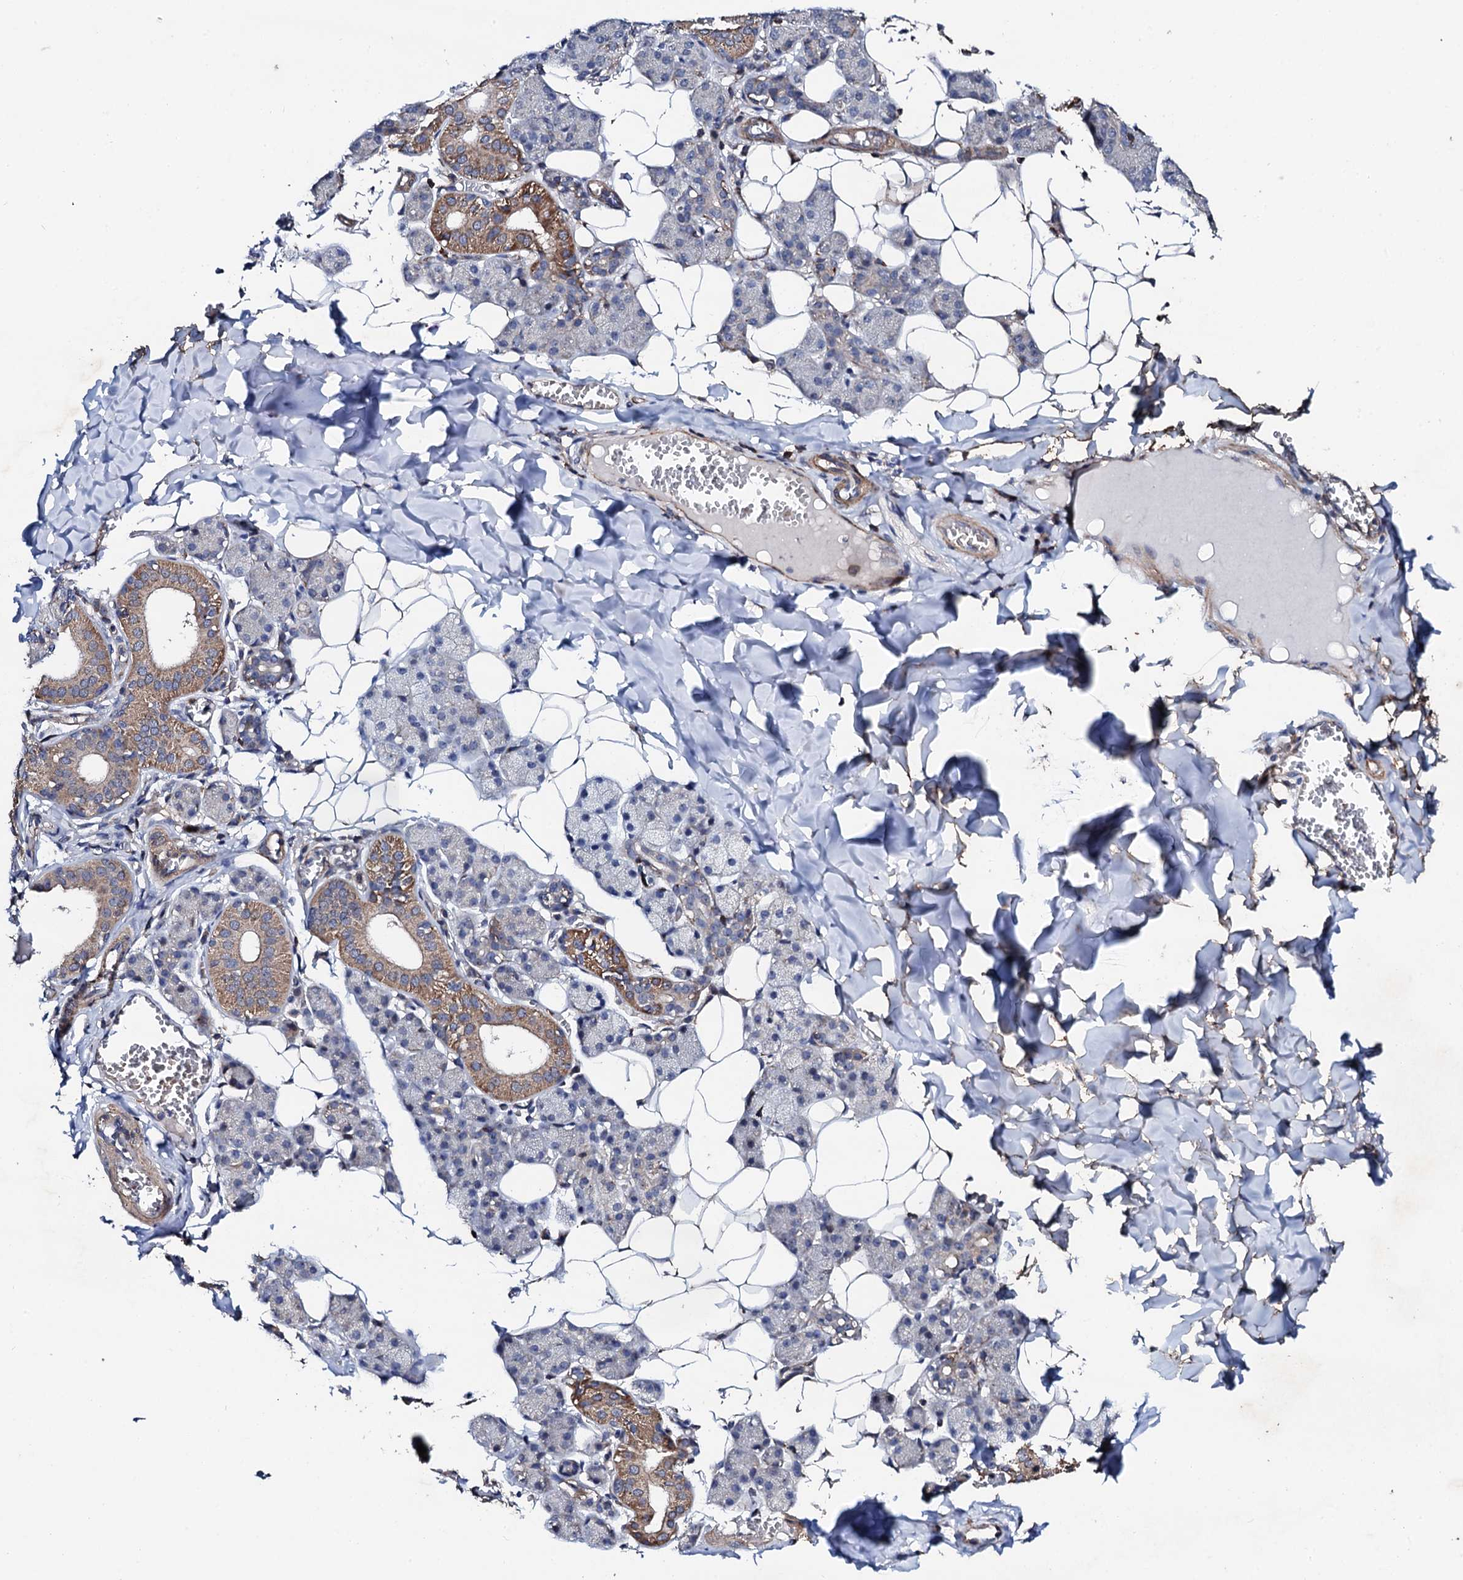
{"staining": {"intensity": "moderate", "quantity": "<25%", "location": "cytoplasmic/membranous"}, "tissue": "salivary gland", "cell_type": "Glandular cells", "image_type": "normal", "snomed": [{"axis": "morphology", "description": "Normal tissue, NOS"}, {"axis": "topography", "description": "Salivary gland"}], "caption": "Glandular cells demonstrate low levels of moderate cytoplasmic/membranous expression in about <25% of cells in benign salivary gland. The staining is performed using DAB (3,3'-diaminobenzidine) brown chromogen to label protein expression. The nuclei are counter-stained blue using hematoxylin.", "gene": "GTPBP4", "patient": {"sex": "female", "age": 33}}